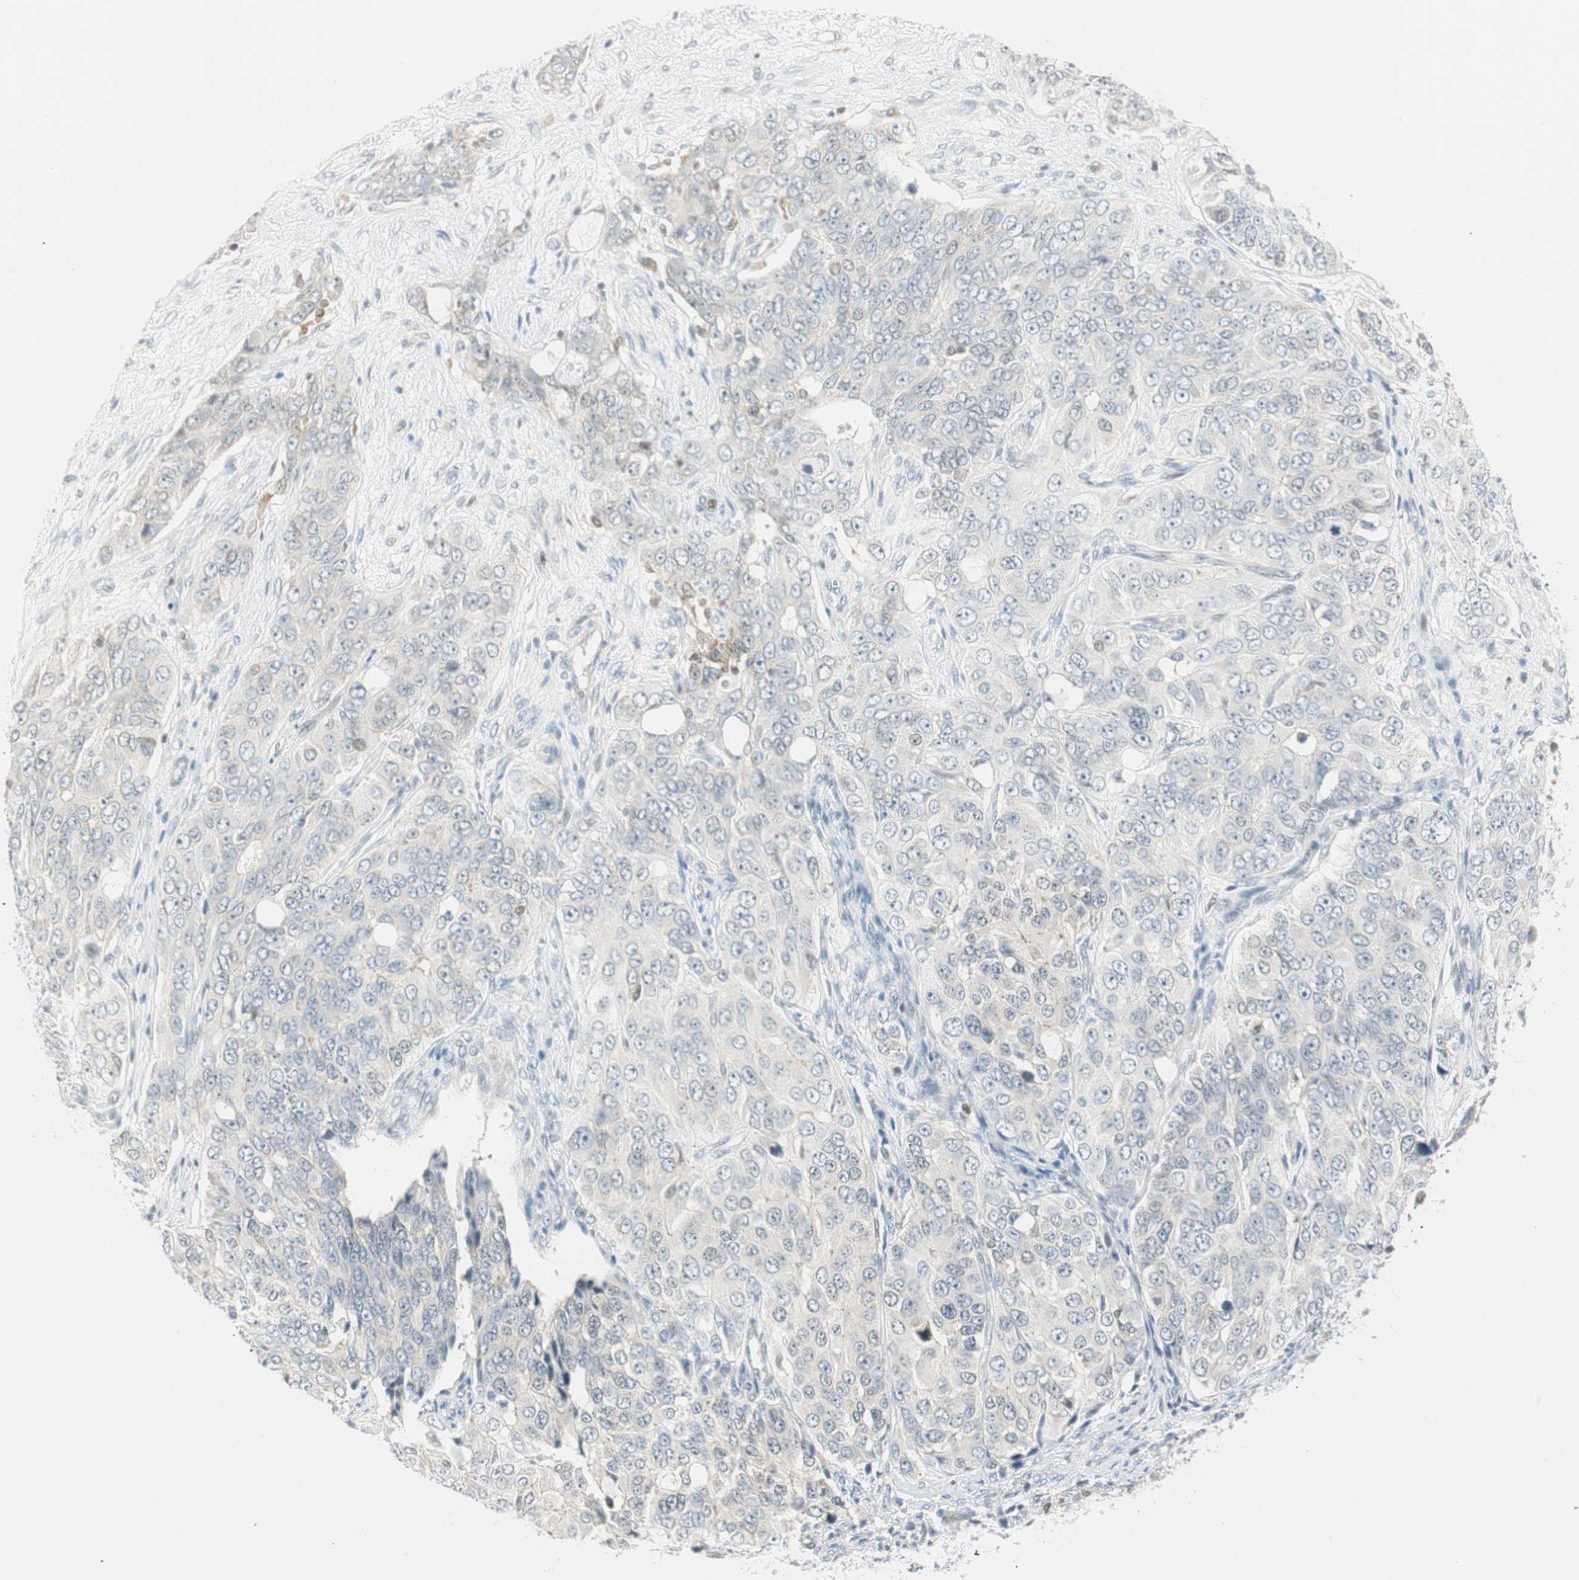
{"staining": {"intensity": "negative", "quantity": "none", "location": "none"}, "tissue": "ovarian cancer", "cell_type": "Tumor cells", "image_type": "cancer", "snomed": [{"axis": "morphology", "description": "Carcinoma, endometroid"}, {"axis": "topography", "description": "Ovary"}], "caption": "Immunohistochemistry (IHC) image of neoplastic tissue: human ovarian cancer stained with DAB demonstrates no significant protein positivity in tumor cells.", "gene": "PPP1CA", "patient": {"sex": "female", "age": 51}}